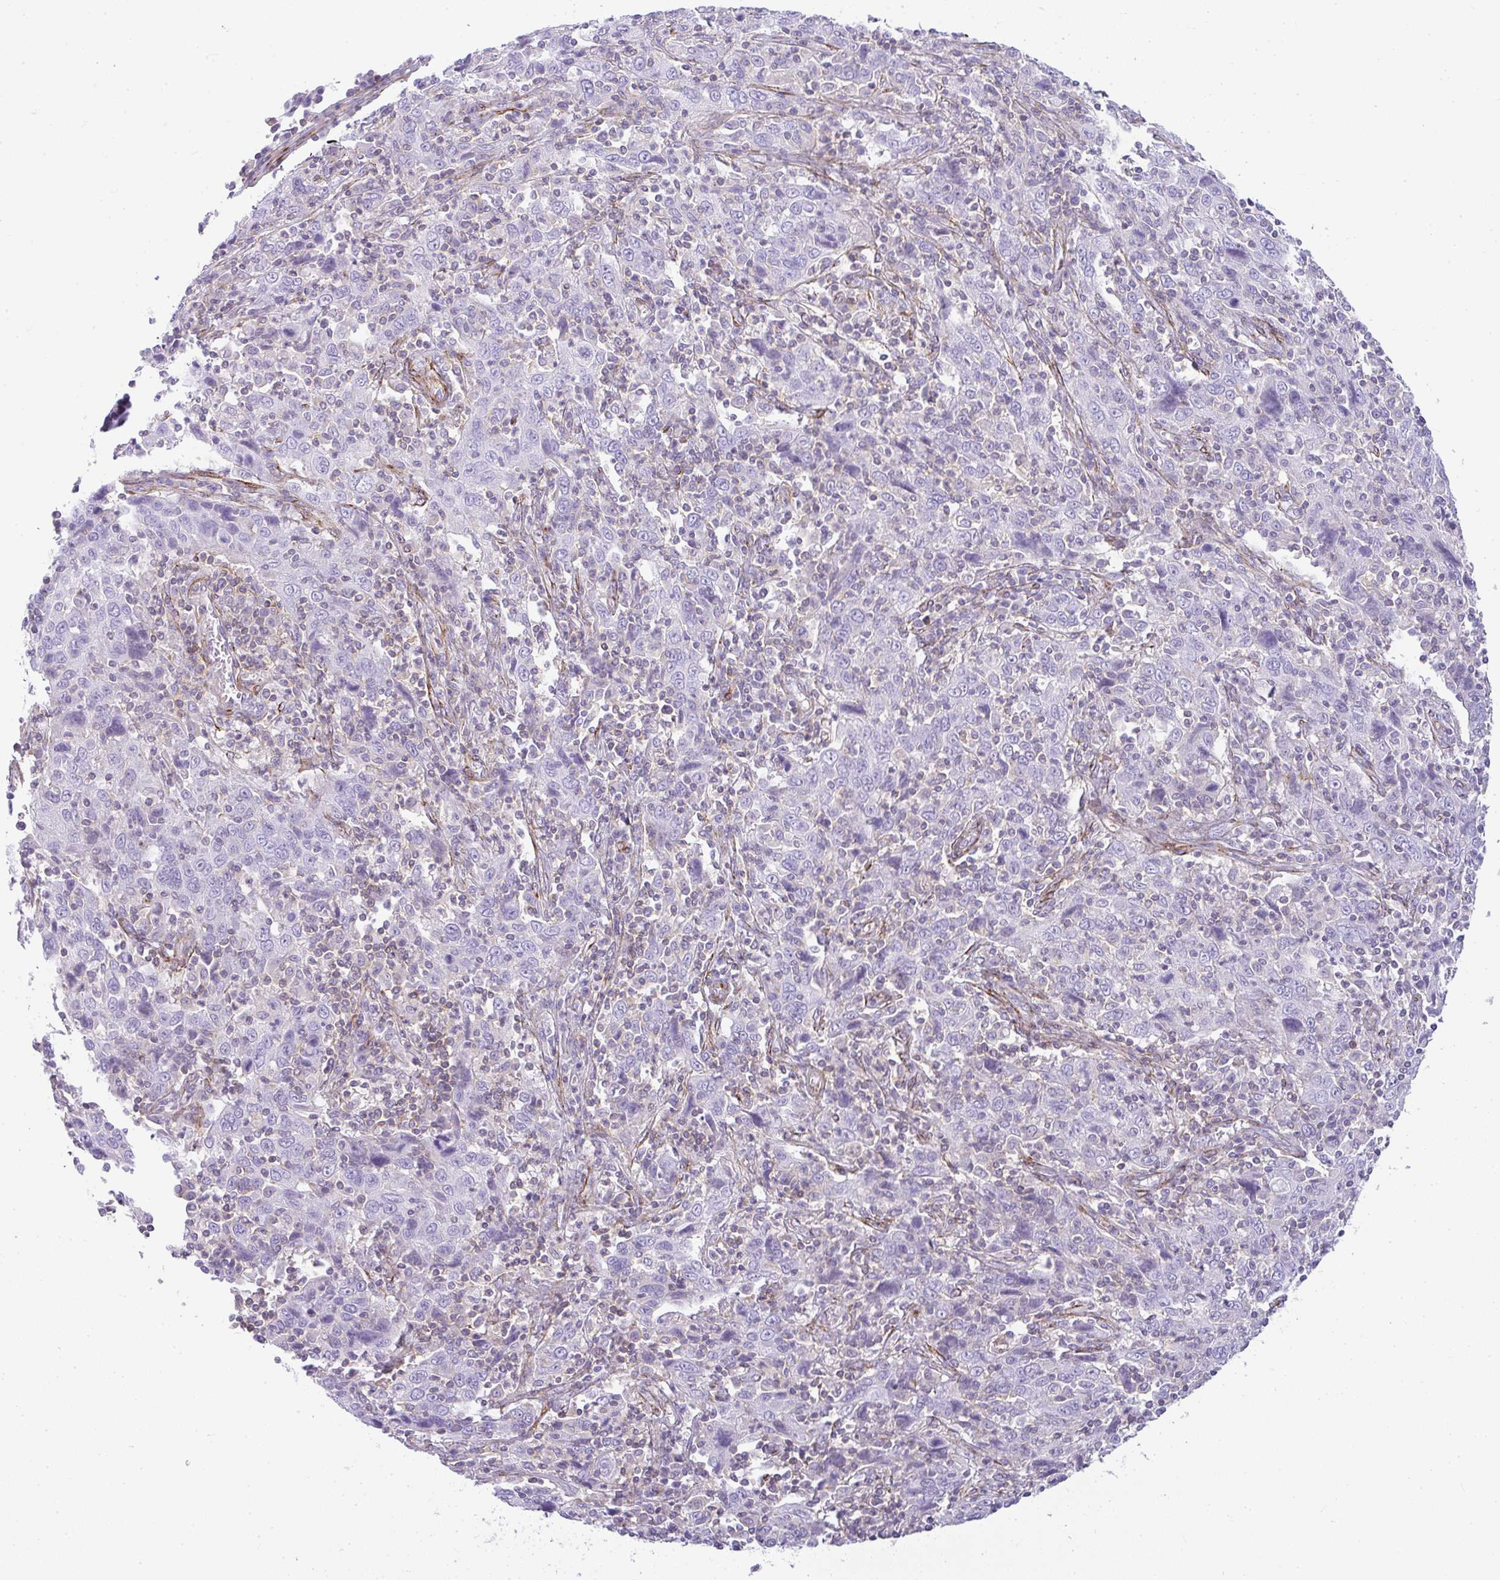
{"staining": {"intensity": "negative", "quantity": "none", "location": "none"}, "tissue": "cervical cancer", "cell_type": "Tumor cells", "image_type": "cancer", "snomed": [{"axis": "morphology", "description": "Squamous cell carcinoma, NOS"}, {"axis": "topography", "description": "Cervix"}], "caption": "Histopathology image shows no significant protein positivity in tumor cells of cervical squamous cell carcinoma.", "gene": "CDRT15", "patient": {"sex": "female", "age": 46}}